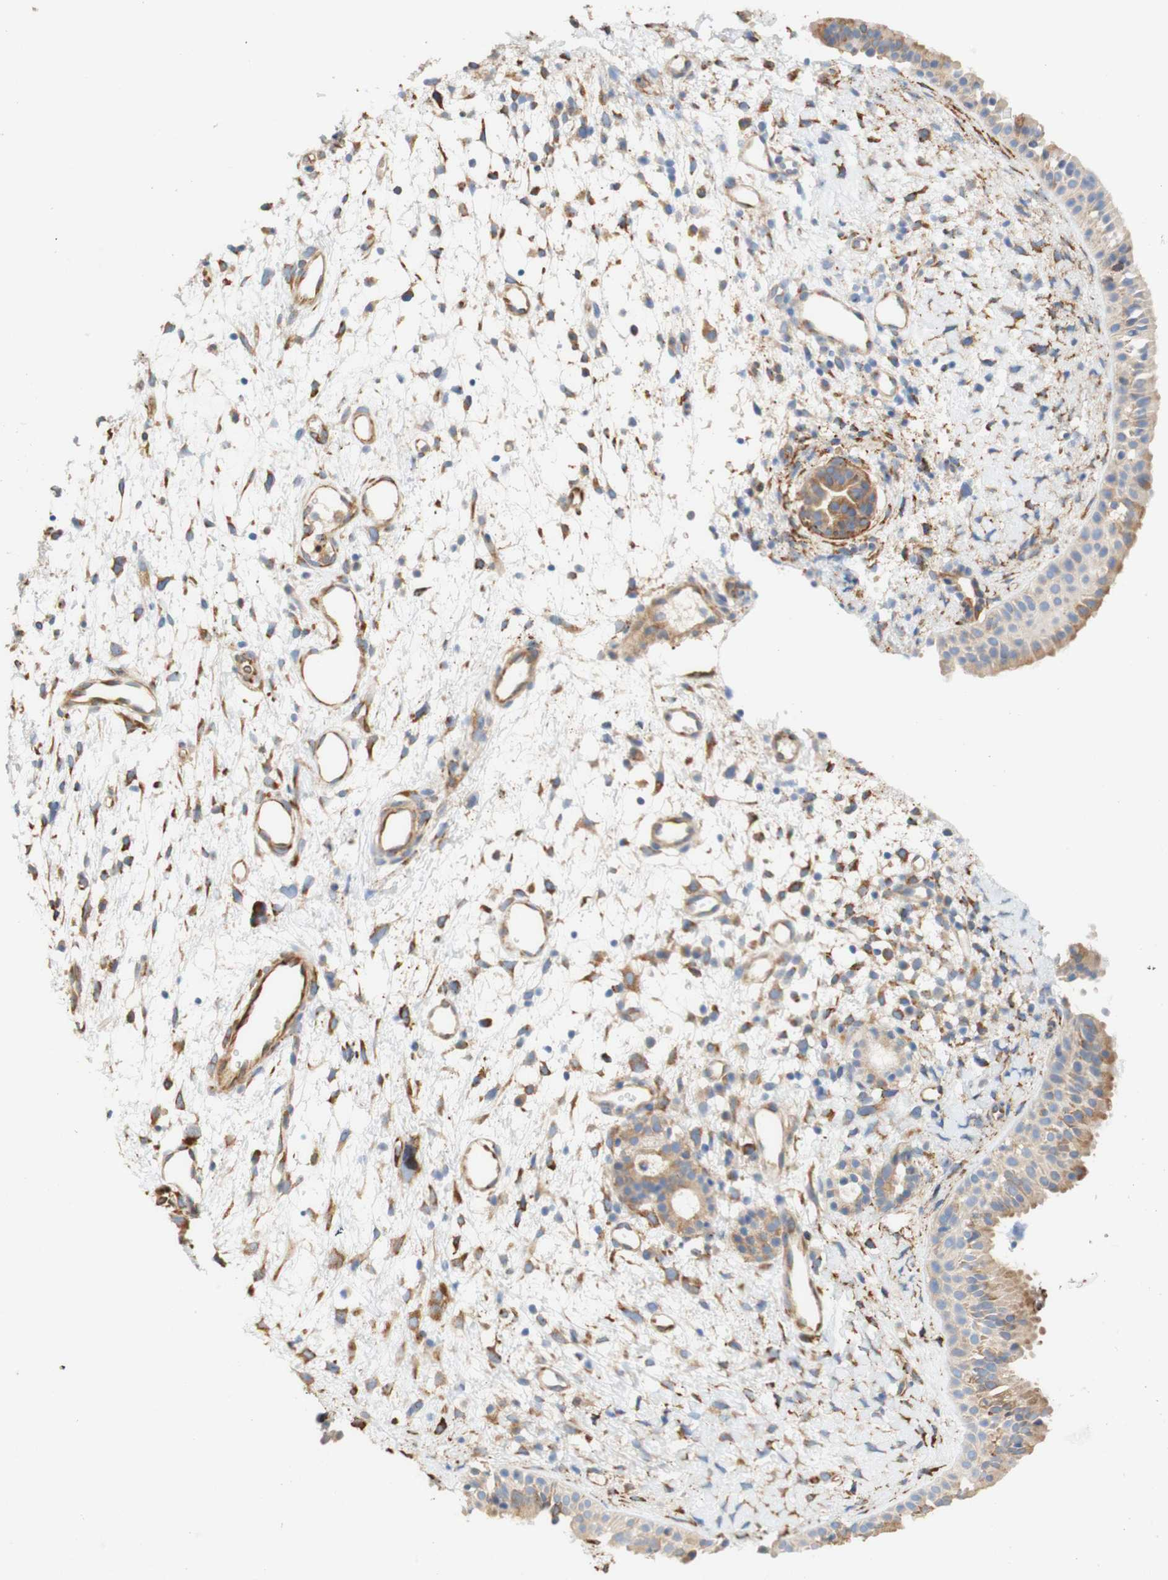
{"staining": {"intensity": "moderate", "quantity": "25%-75%", "location": "cytoplasmic/membranous"}, "tissue": "nasopharynx", "cell_type": "Respiratory epithelial cells", "image_type": "normal", "snomed": [{"axis": "morphology", "description": "Normal tissue, NOS"}, {"axis": "topography", "description": "Nasopharynx"}], "caption": "Protein staining demonstrates moderate cytoplasmic/membranous expression in about 25%-75% of respiratory epithelial cells in unremarkable nasopharynx. The protein is shown in brown color, while the nuclei are stained blue.", "gene": "EIF2AK4", "patient": {"sex": "male", "age": 22}}